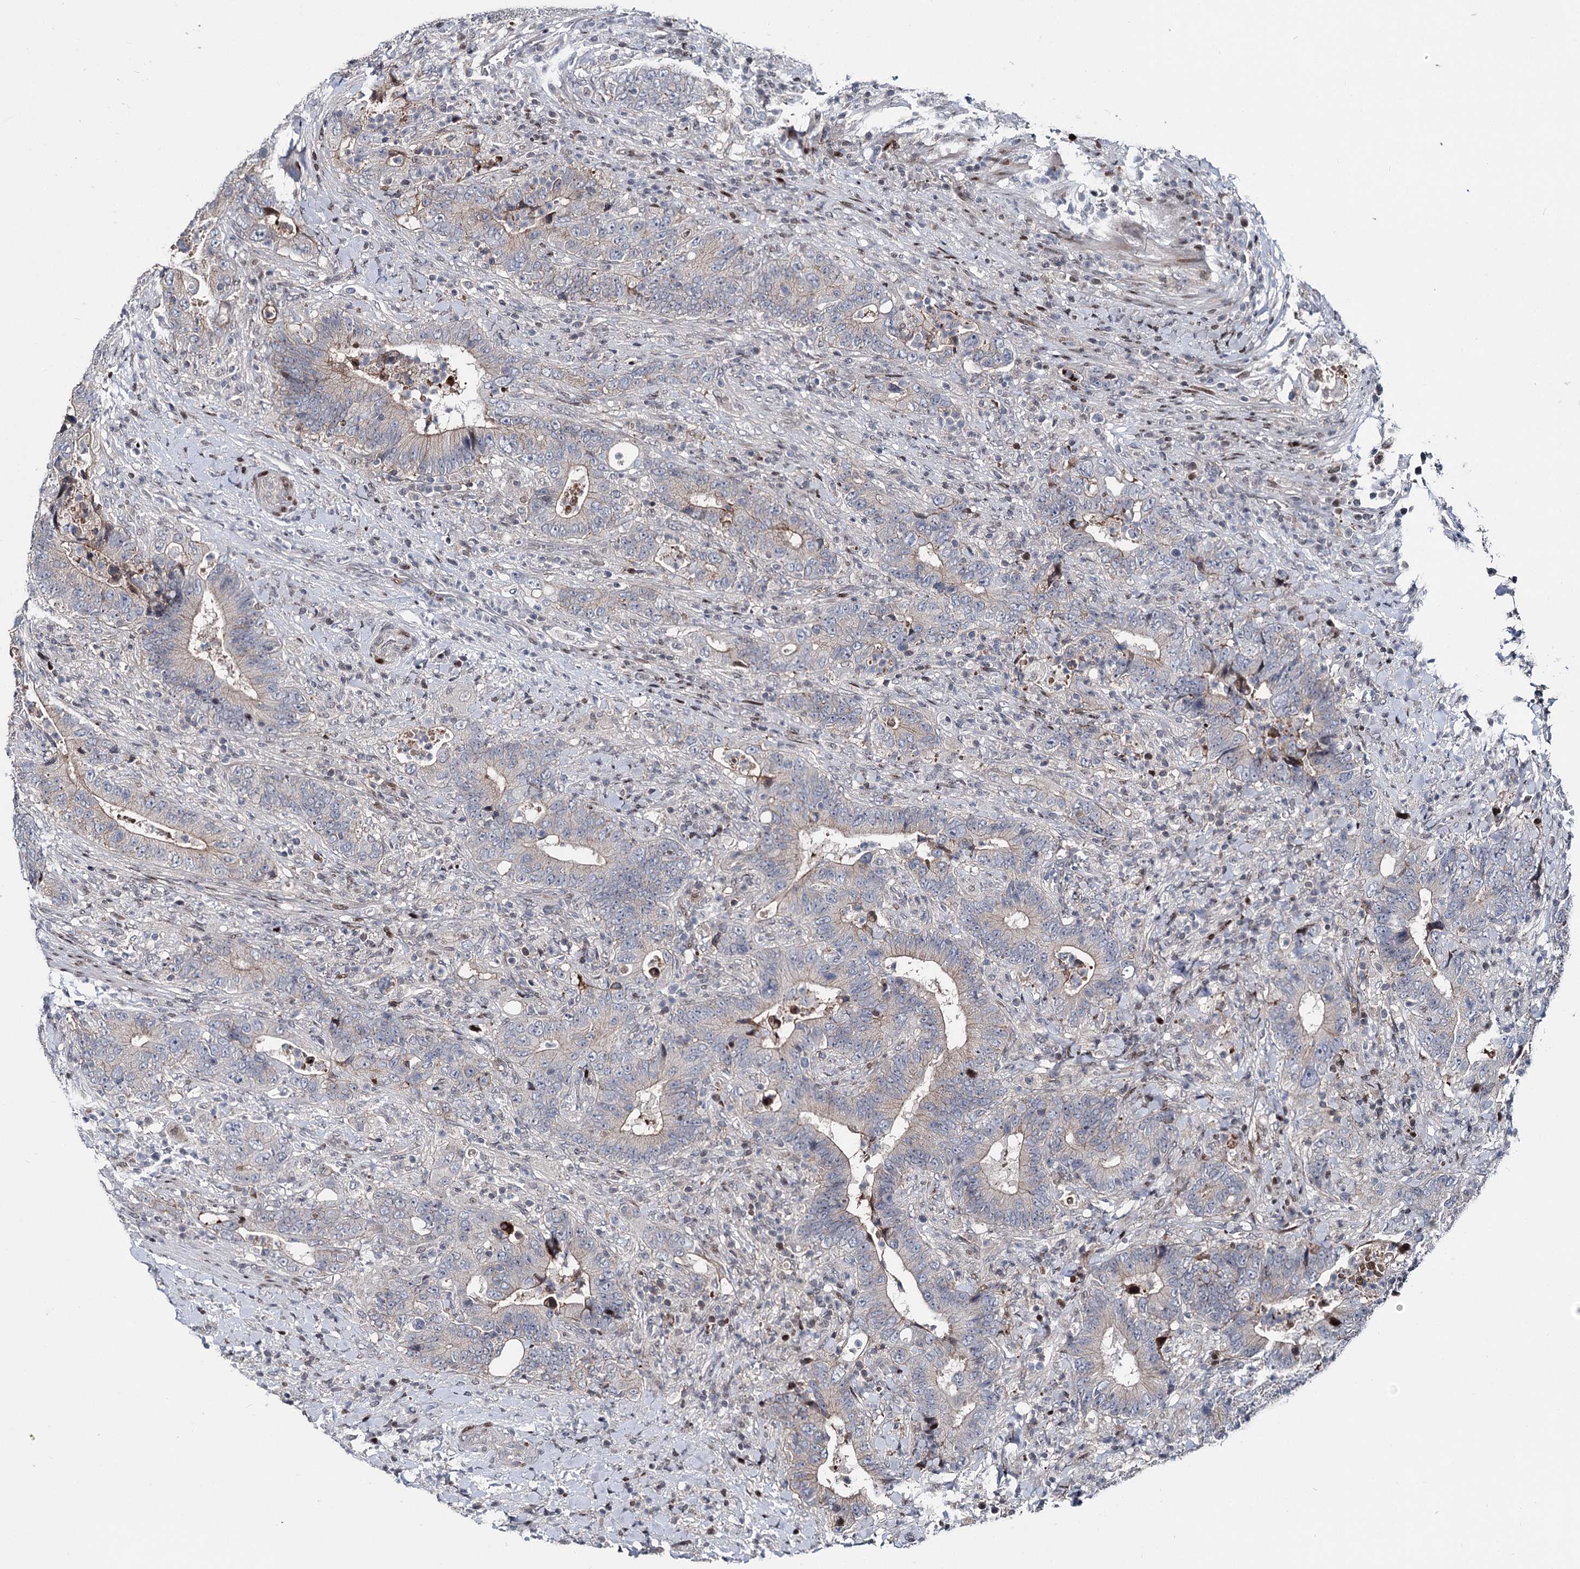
{"staining": {"intensity": "negative", "quantity": "none", "location": "none"}, "tissue": "colorectal cancer", "cell_type": "Tumor cells", "image_type": "cancer", "snomed": [{"axis": "morphology", "description": "Adenocarcinoma, NOS"}, {"axis": "topography", "description": "Colon"}], "caption": "This is an immunohistochemistry histopathology image of human colorectal cancer (adenocarcinoma). There is no positivity in tumor cells.", "gene": "ITFG2", "patient": {"sex": "female", "age": 75}}